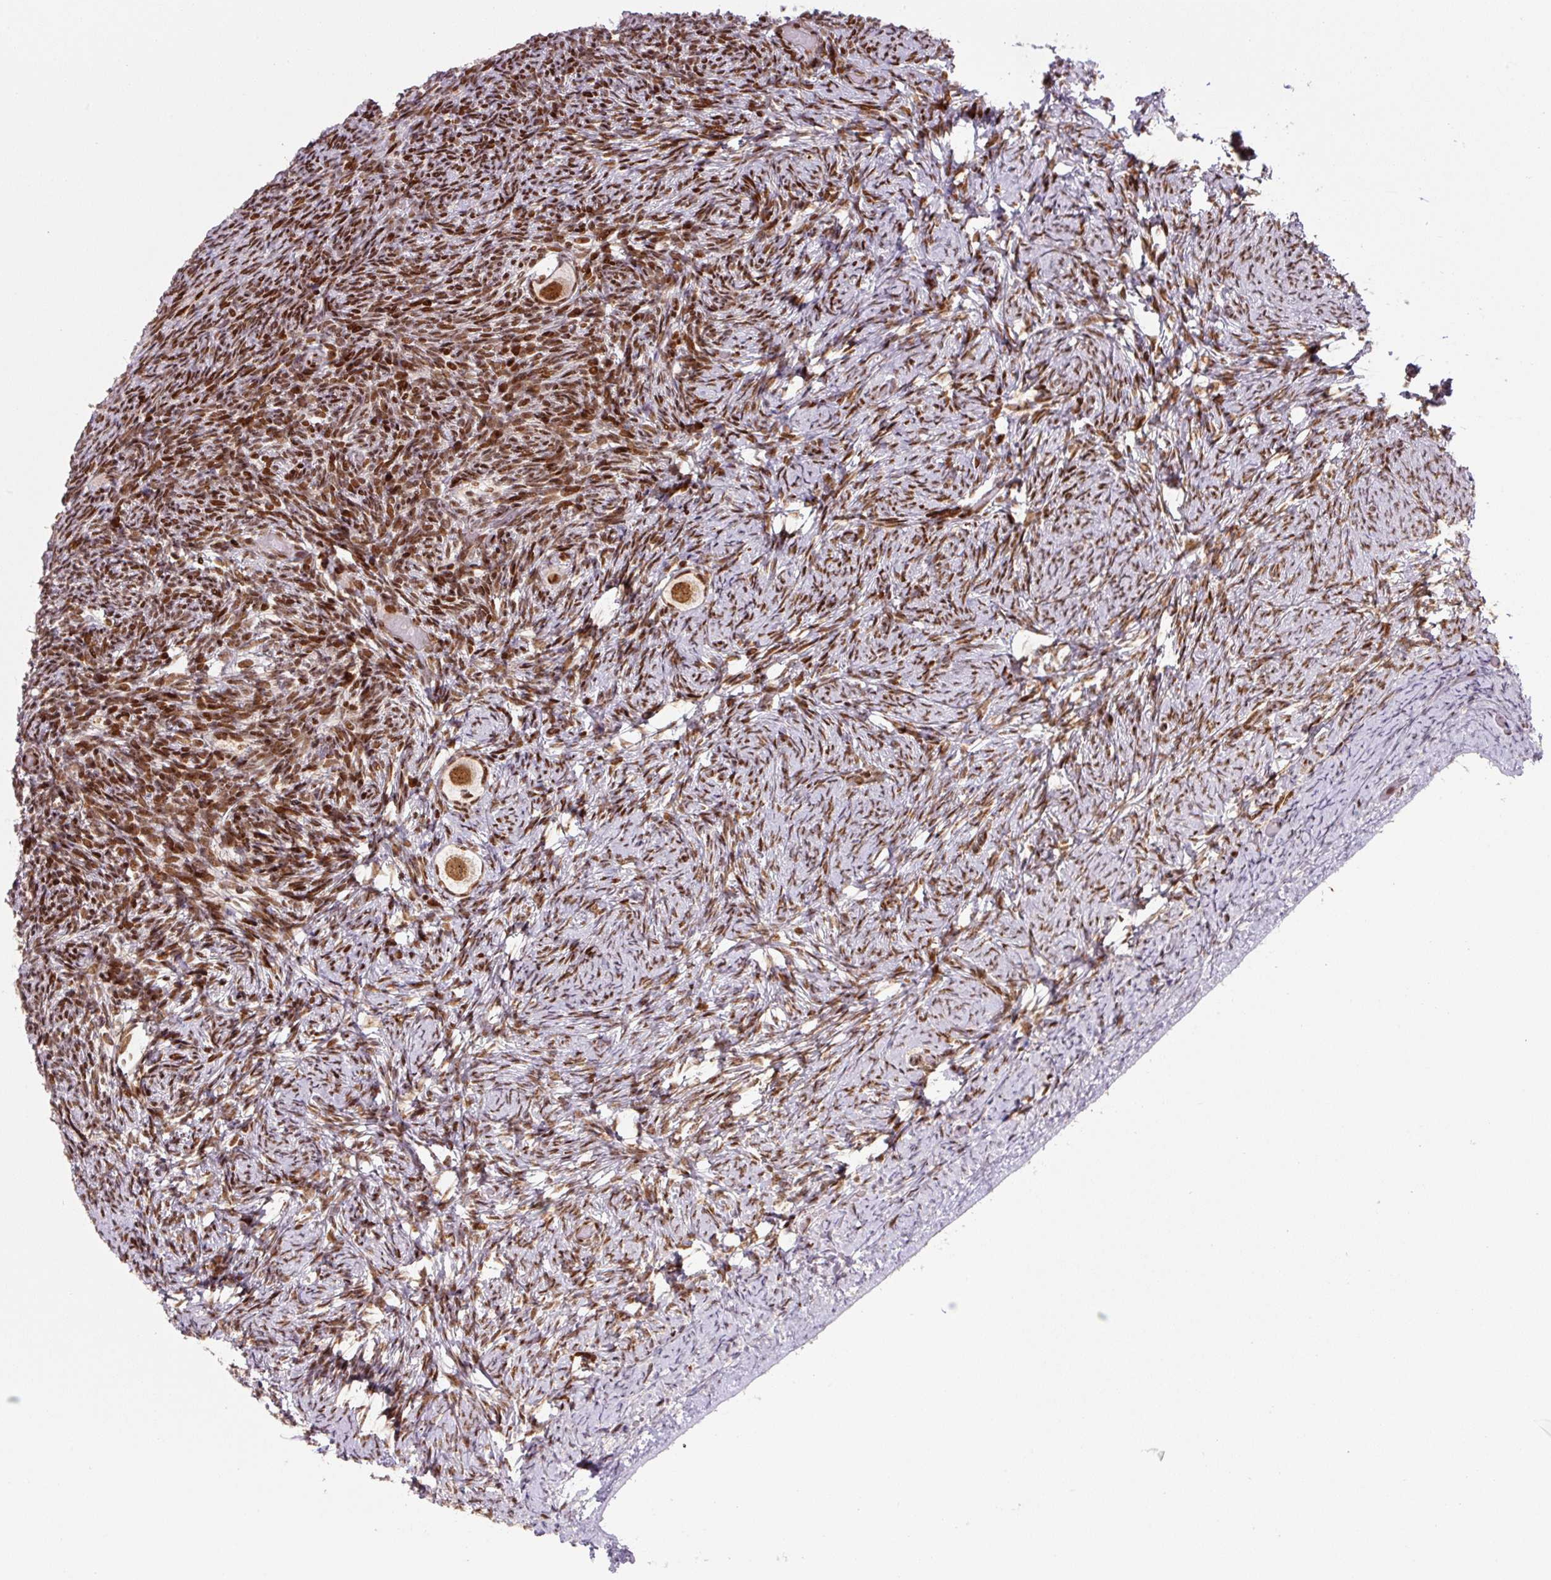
{"staining": {"intensity": "moderate", "quantity": ">75%", "location": "nuclear"}, "tissue": "ovary", "cell_type": "Follicle cells", "image_type": "normal", "snomed": [{"axis": "morphology", "description": "Normal tissue, NOS"}, {"axis": "topography", "description": "Ovary"}], "caption": "Immunohistochemistry (IHC) of unremarkable ovary exhibits medium levels of moderate nuclear expression in about >75% of follicle cells.", "gene": "PYDC2", "patient": {"sex": "female", "age": 34}}